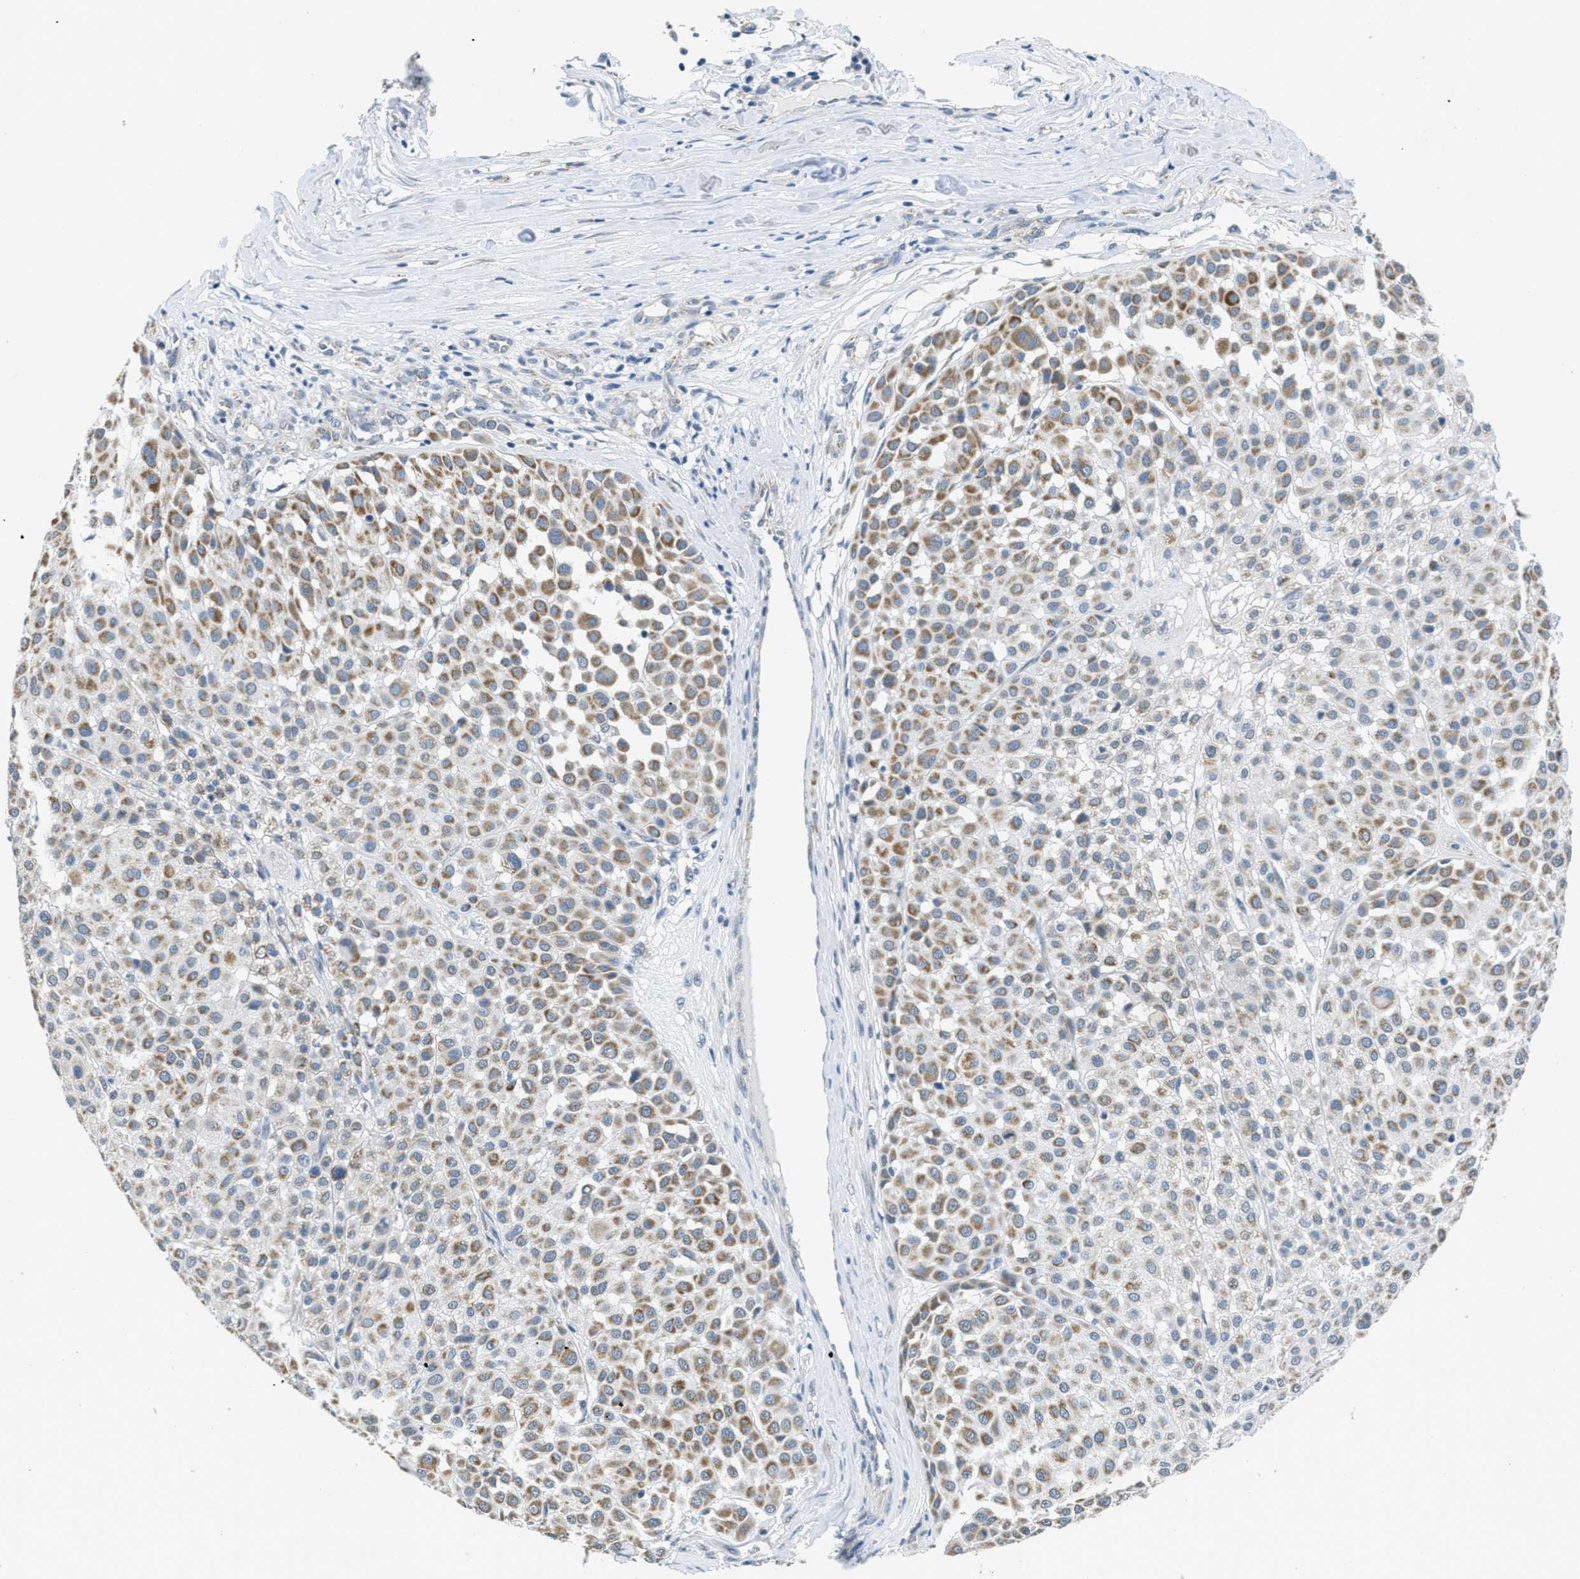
{"staining": {"intensity": "moderate", "quantity": ">75%", "location": "cytoplasmic/membranous"}, "tissue": "melanoma", "cell_type": "Tumor cells", "image_type": "cancer", "snomed": [{"axis": "morphology", "description": "Malignant melanoma, Metastatic site"}, {"axis": "topography", "description": "Soft tissue"}], "caption": "Malignant melanoma (metastatic site) stained for a protein displays moderate cytoplasmic/membranous positivity in tumor cells.", "gene": "TOMM70", "patient": {"sex": "male", "age": 41}}